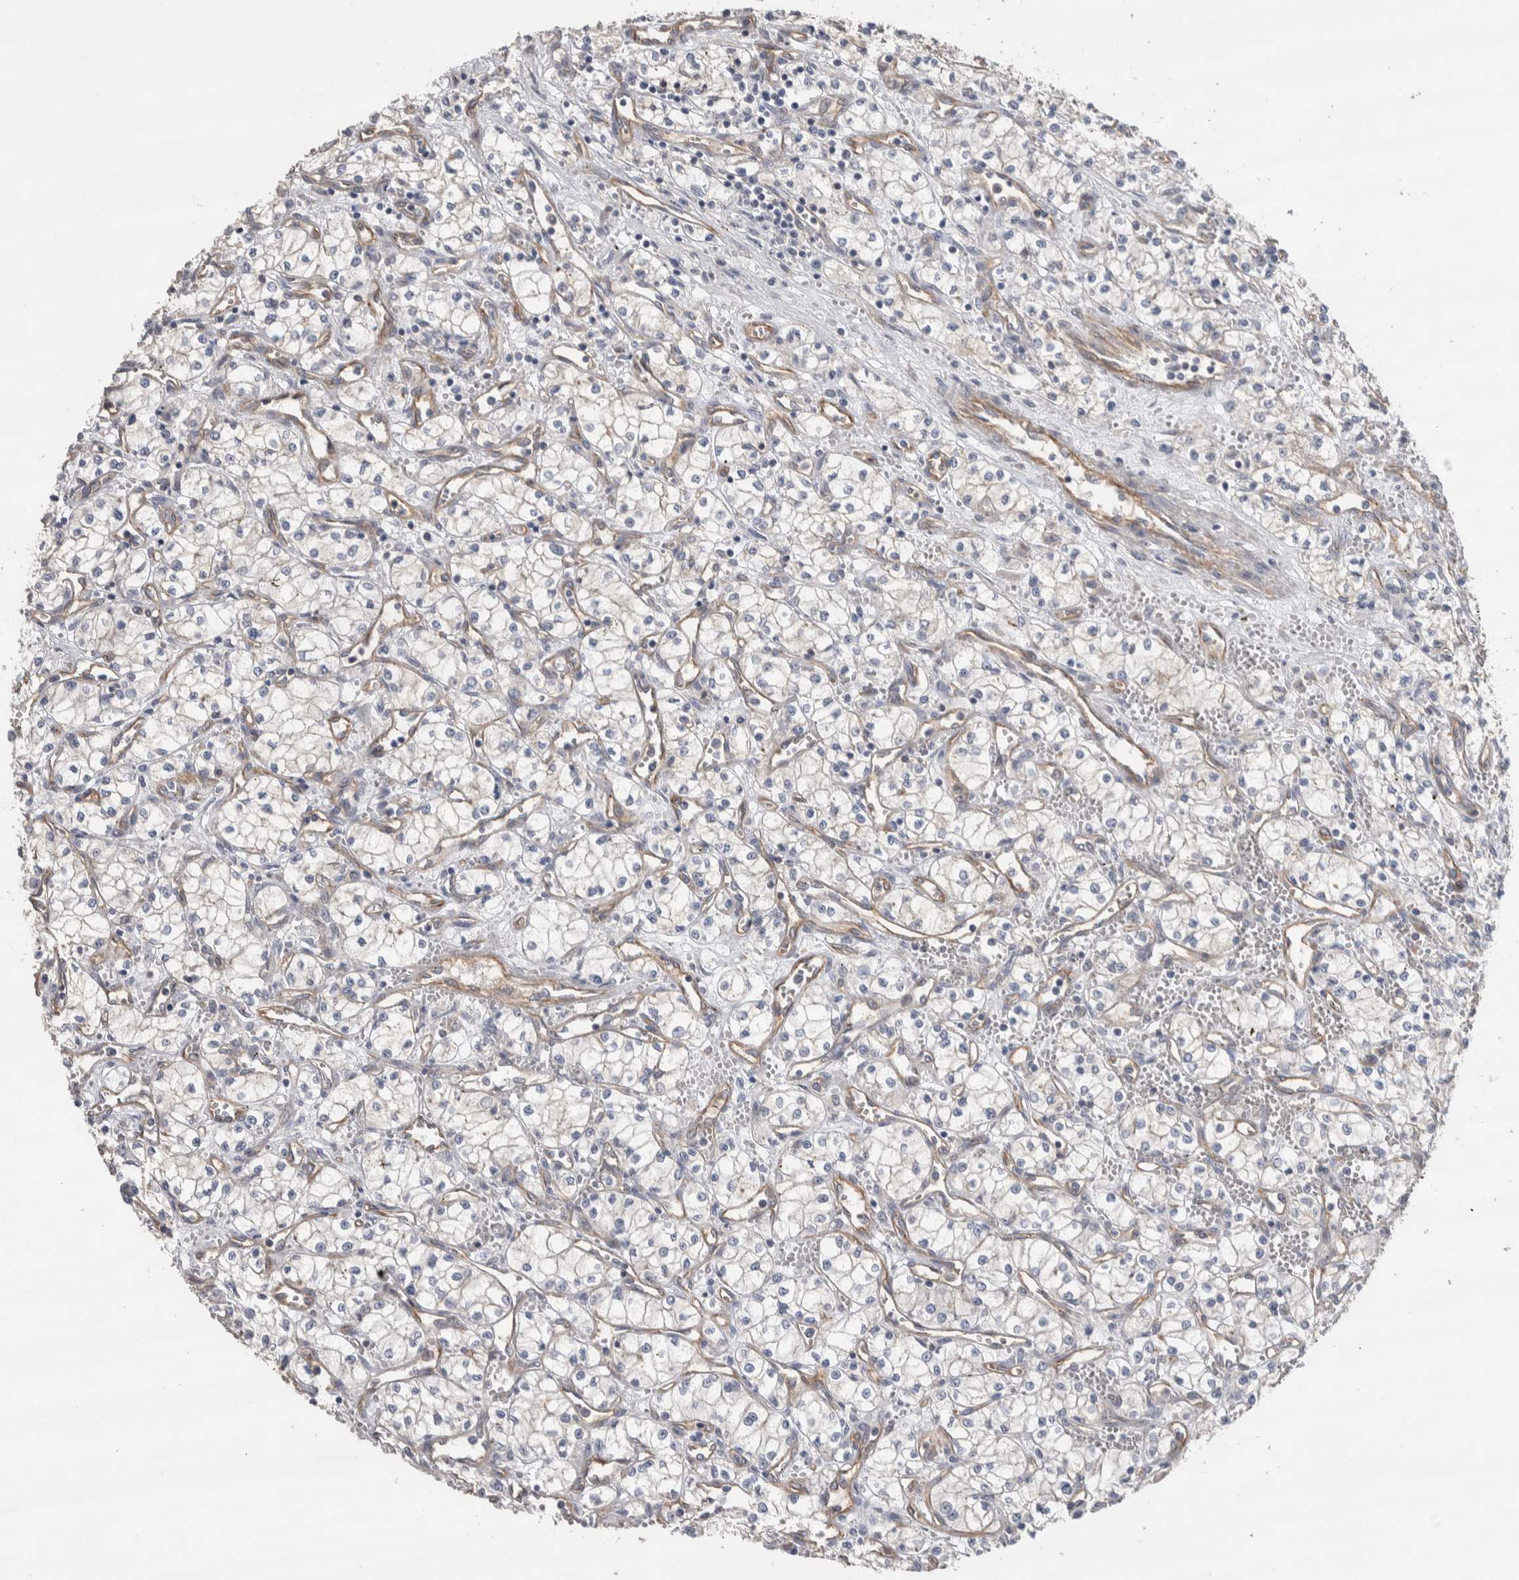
{"staining": {"intensity": "negative", "quantity": "none", "location": "none"}, "tissue": "renal cancer", "cell_type": "Tumor cells", "image_type": "cancer", "snomed": [{"axis": "morphology", "description": "Adenocarcinoma, NOS"}, {"axis": "topography", "description": "Kidney"}], "caption": "A high-resolution photomicrograph shows IHC staining of renal cancer (adenocarcinoma), which reveals no significant expression in tumor cells. (Stains: DAB IHC with hematoxylin counter stain, Microscopy: brightfield microscopy at high magnification).", "gene": "GCNA", "patient": {"sex": "male", "age": 59}}